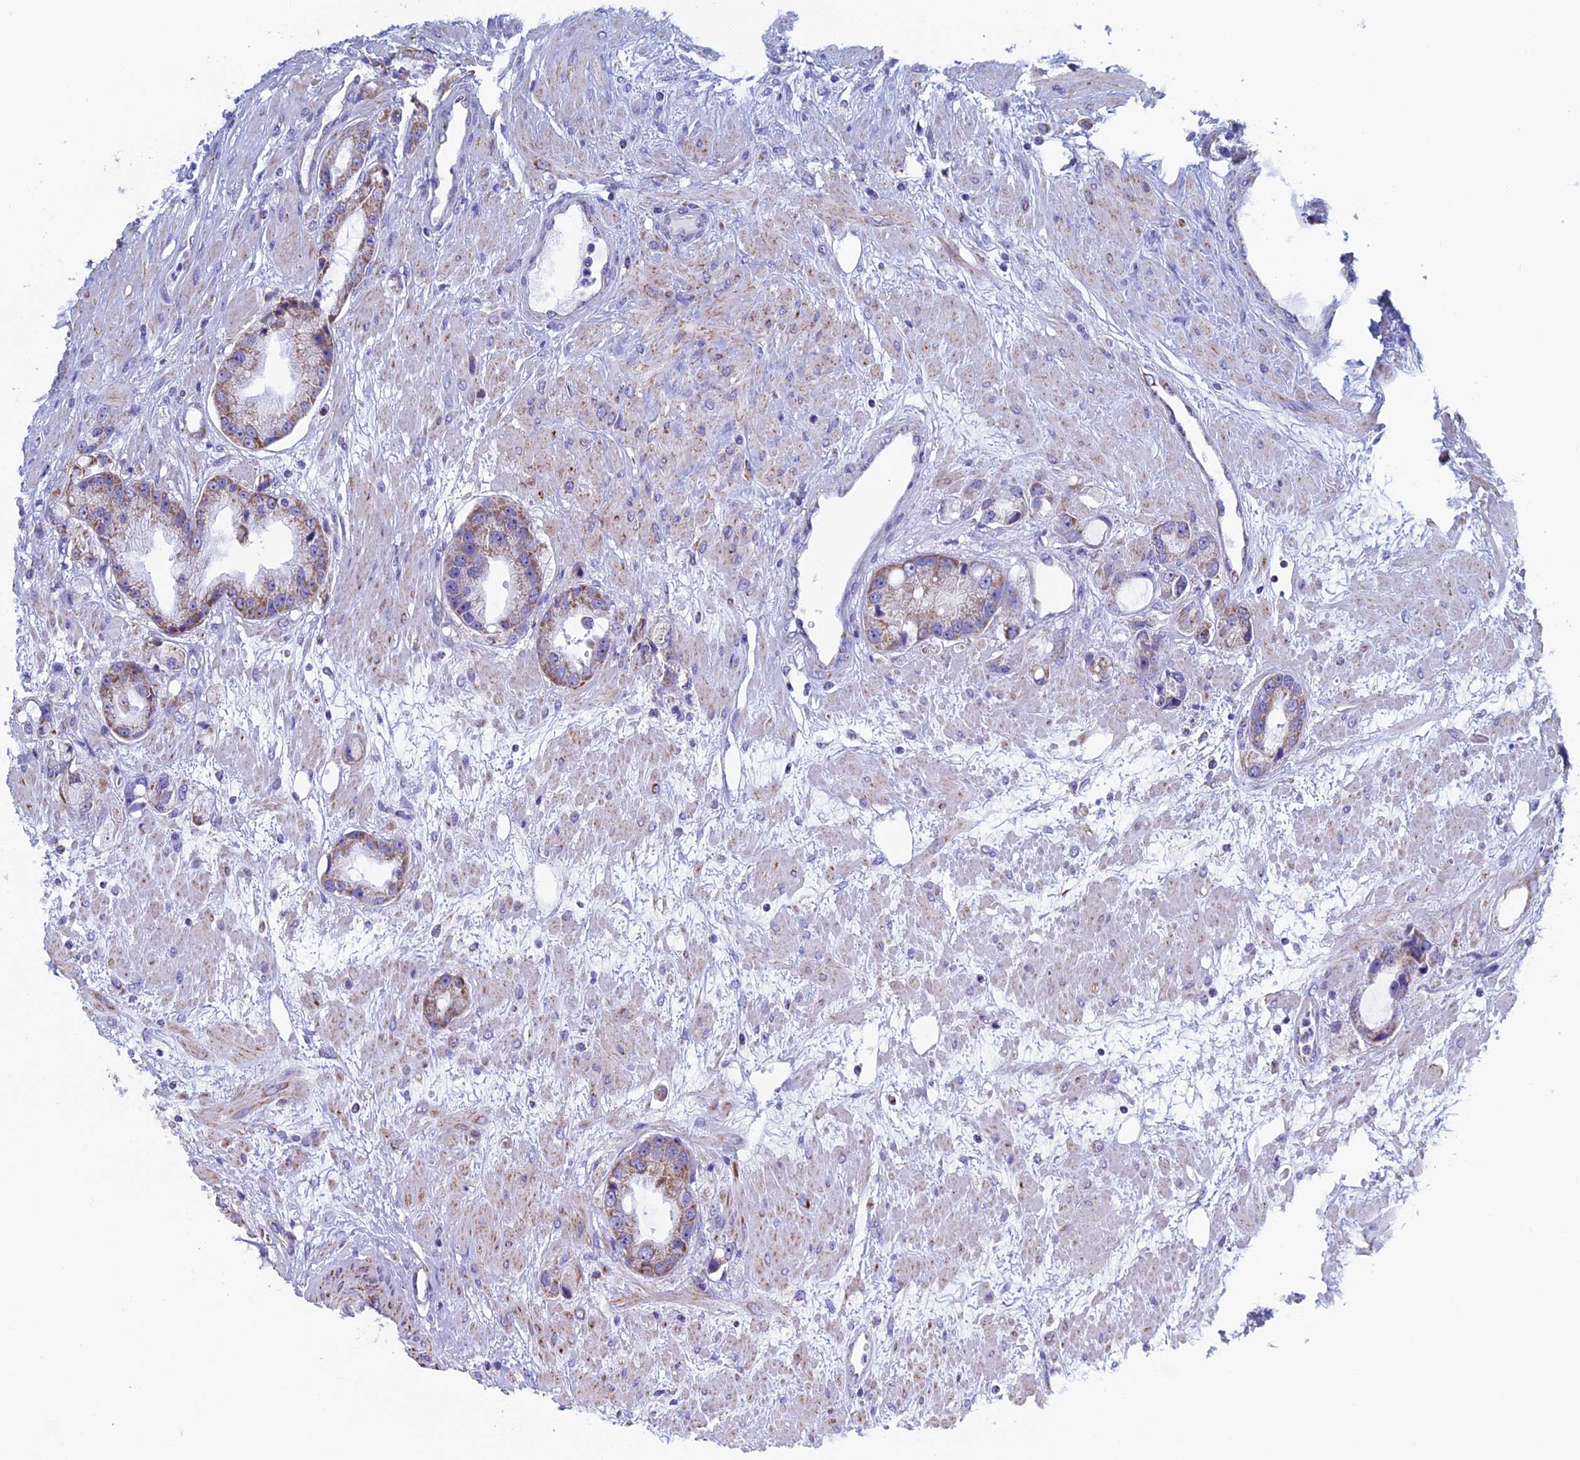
{"staining": {"intensity": "moderate", "quantity": "25%-75%", "location": "cytoplasmic/membranous"}, "tissue": "prostate cancer", "cell_type": "Tumor cells", "image_type": "cancer", "snomed": [{"axis": "morphology", "description": "Adenocarcinoma, Low grade"}, {"axis": "topography", "description": "Prostate"}], "caption": "Immunohistochemical staining of human low-grade adenocarcinoma (prostate) exhibits medium levels of moderate cytoplasmic/membranous staining in approximately 25%-75% of tumor cells.", "gene": "UQCRFS1", "patient": {"sex": "male", "age": 67}}